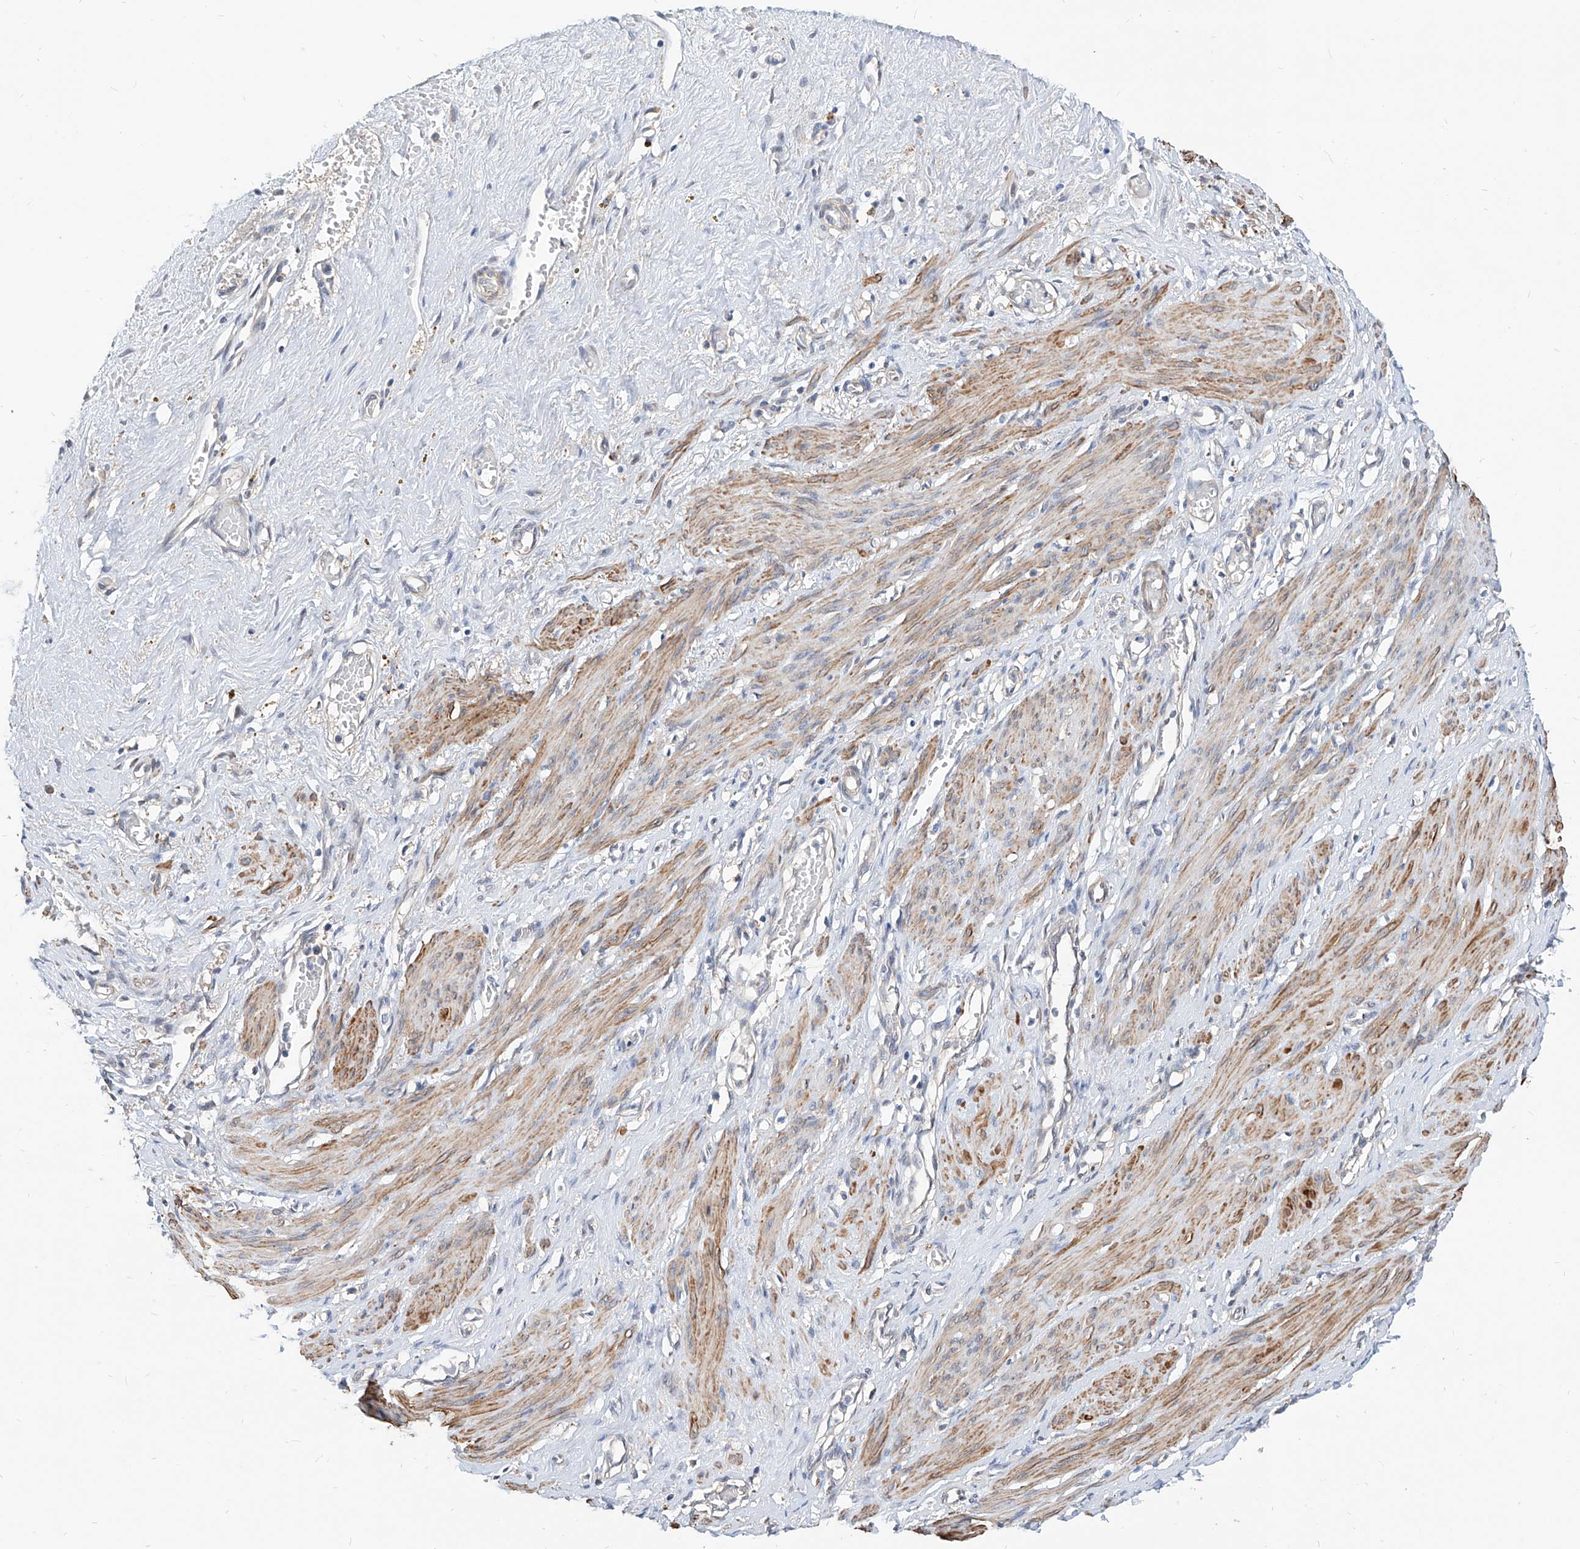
{"staining": {"intensity": "moderate", "quantity": ">75%", "location": "cytoplasmic/membranous"}, "tissue": "smooth muscle", "cell_type": "Smooth muscle cells", "image_type": "normal", "snomed": [{"axis": "morphology", "description": "Normal tissue, NOS"}, {"axis": "topography", "description": "Endometrium"}], "caption": "Smooth muscle cells exhibit medium levels of moderate cytoplasmic/membranous positivity in about >75% of cells in benign human smooth muscle. The staining was performed using DAB to visualize the protein expression in brown, while the nuclei were stained in blue with hematoxylin (Magnification: 20x).", "gene": "MAGEE2", "patient": {"sex": "female", "age": 33}}